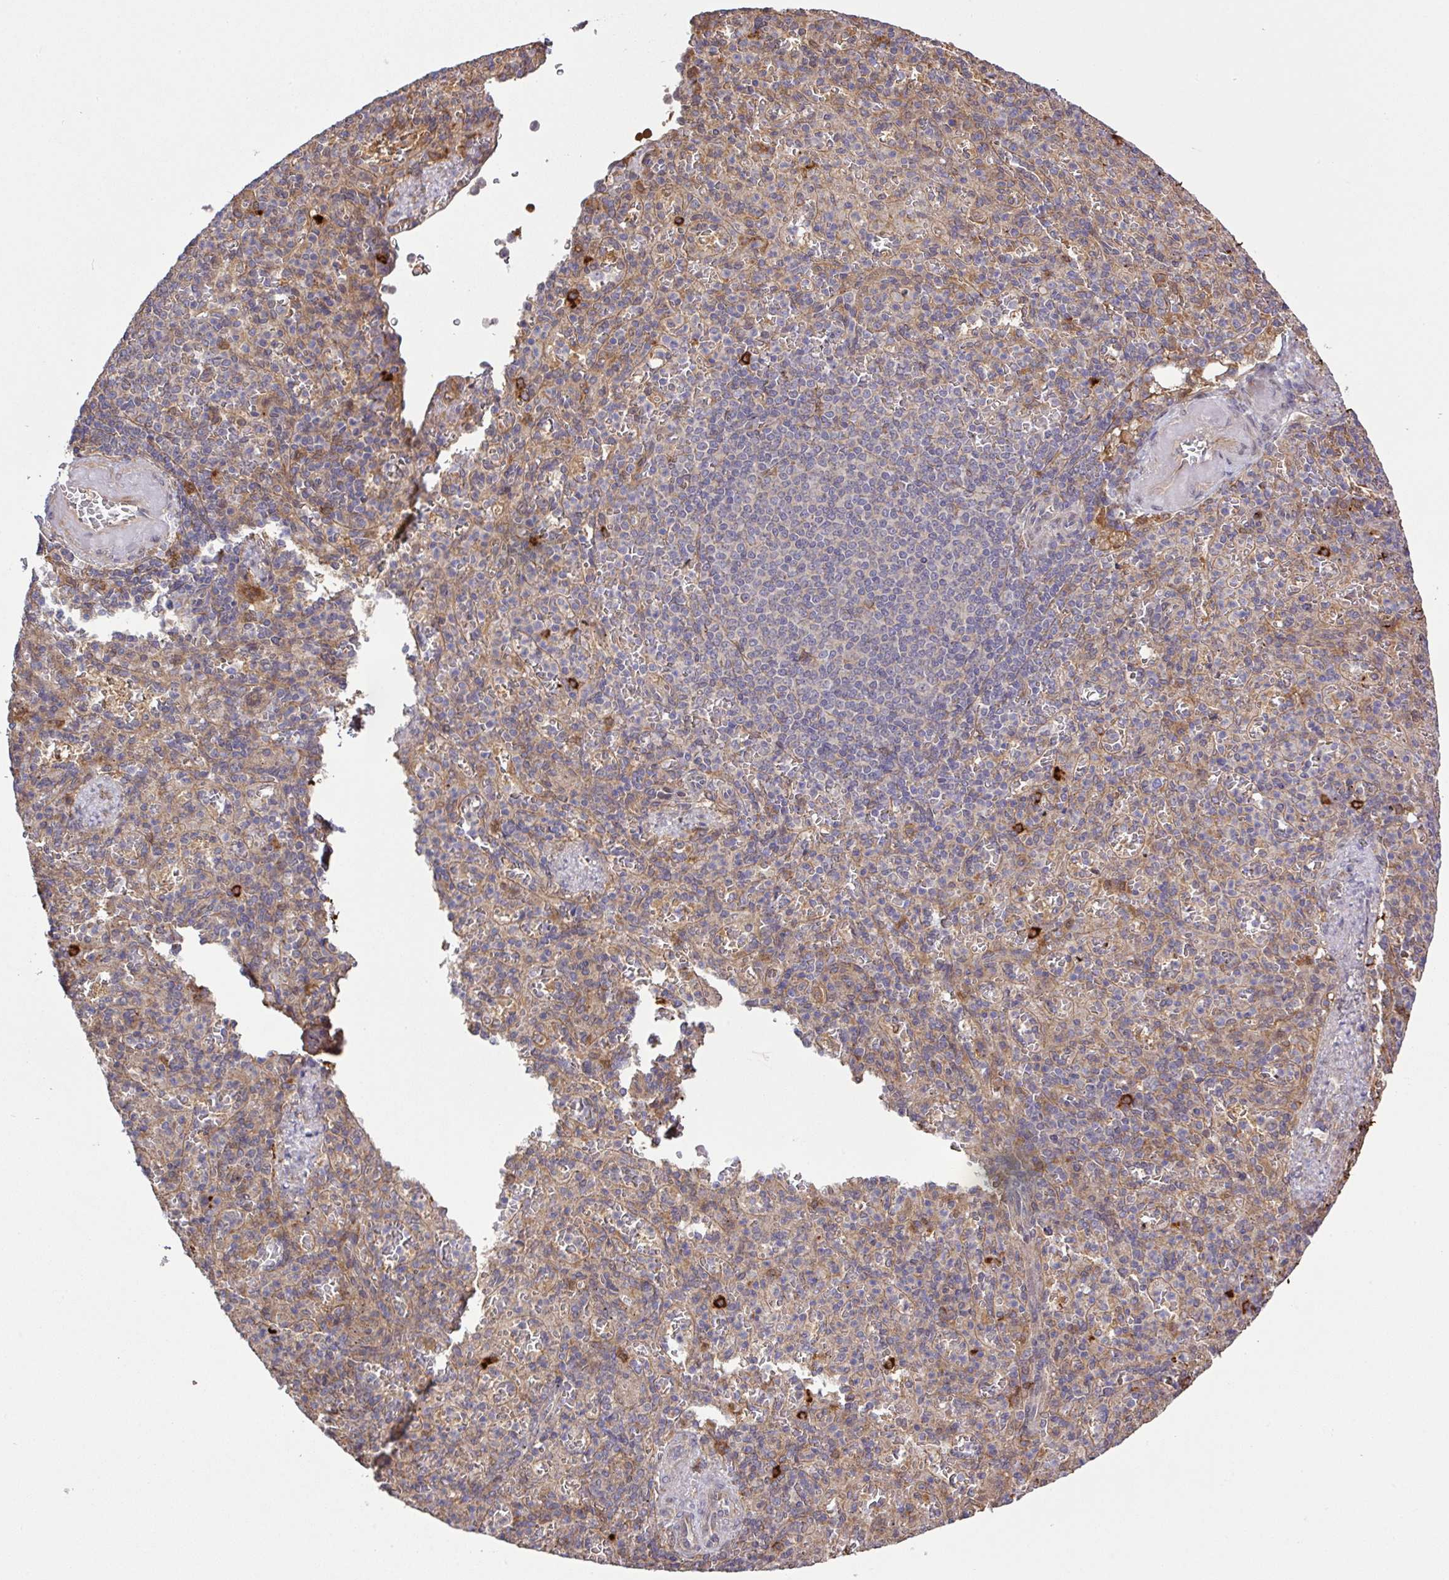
{"staining": {"intensity": "negative", "quantity": "none", "location": "none"}, "tissue": "spleen", "cell_type": "Cells in red pulp", "image_type": "normal", "snomed": [{"axis": "morphology", "description": "Normal tissue, NOS"}, {"axis": "topography", "description": "Spleen"}], "caption": "Immunohistochemistry (IHC) image of benign spleen: human spleen stained with DAB (3,3'-diaminobenzidine) displays no significant protein staining in cells in red pulp.", "gene": "ARPIN", "patient": {"sex": "female", "age": 74}}